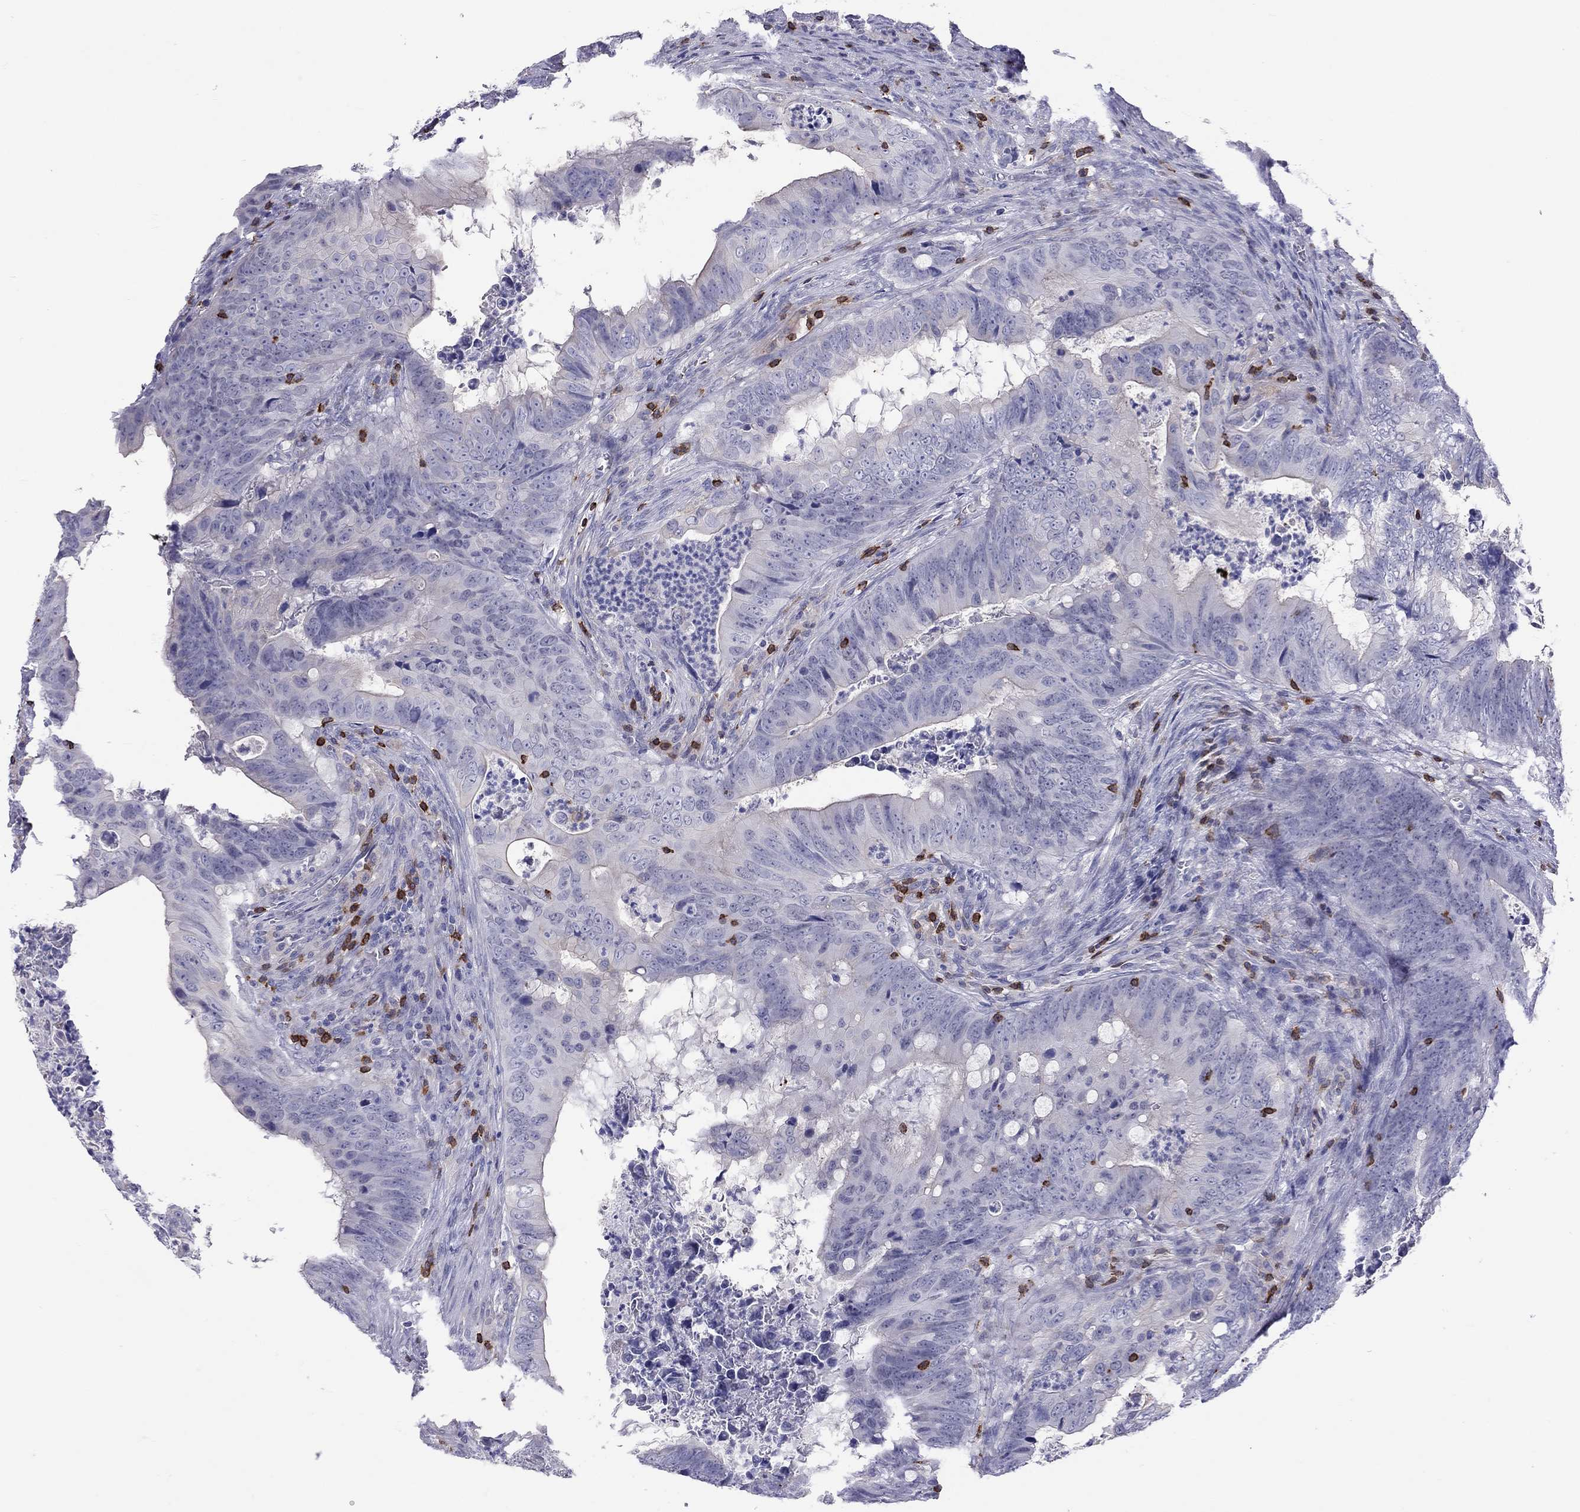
{"staining": {"intensity": "negative", "quantity": "none", "location": "none"}, "tissue": "colorectal cancer", "cell_type": "Tumor cells", "image_type": "cancer", "snomed": [{"axis": "morphology", "description": "Adenocarcinoma, NOS"}, {"axis": "topography", "description": "Colon"}], "caption": "High power microscopy histopathology image of an immunohistochemistry micrograph of colorectal cancer (adenocarcinoma), revealing no significant staining in tumor cells.", "gene": "MND1", "patient": {"sex": "female", "age": 82}}